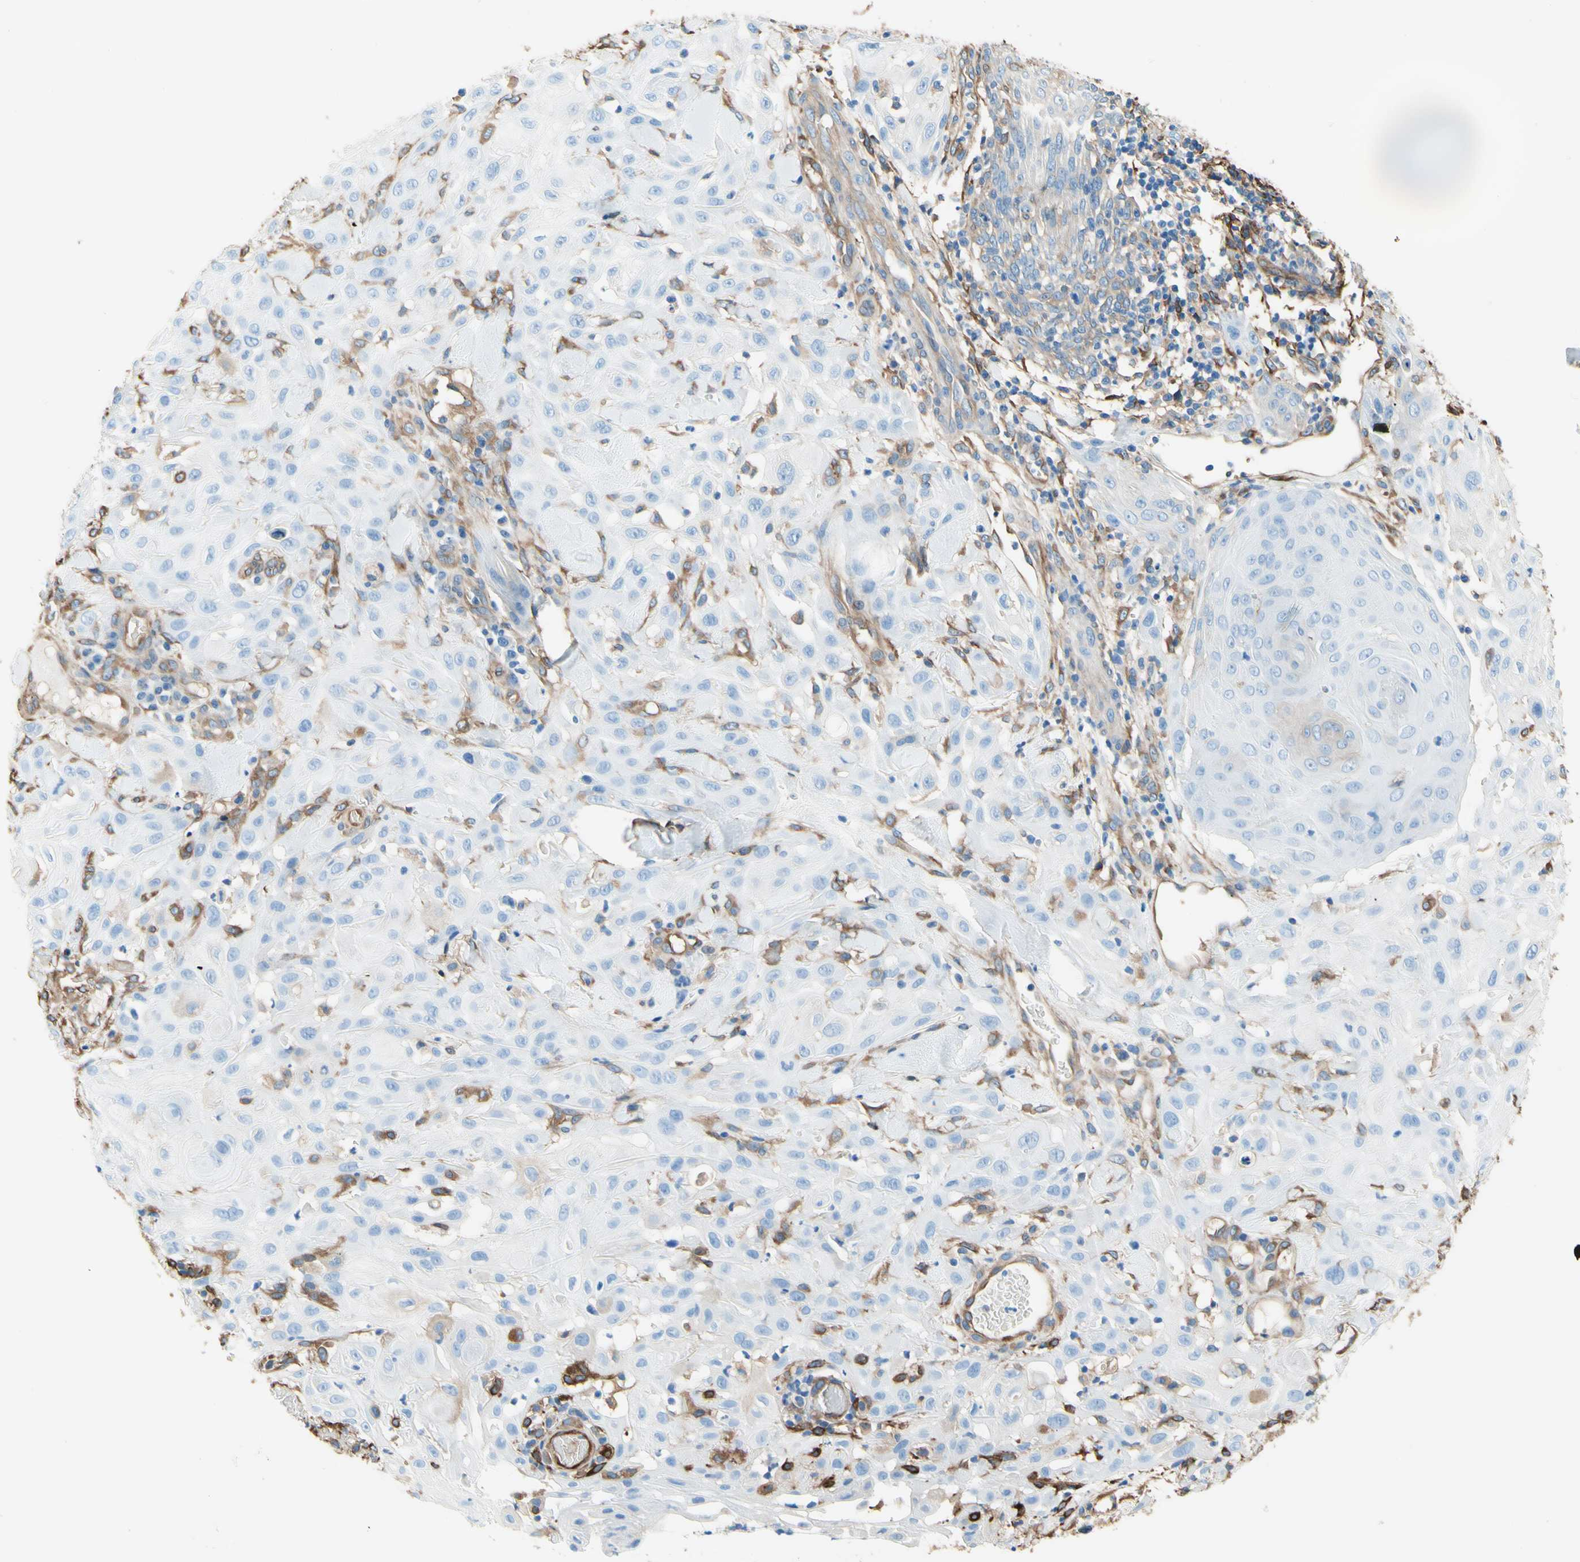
{"staining": {"intensity": "negative", "quantity": "none", "location": "none"}, "tissue": "skin cancer", "cell_type": "Tumor cells", "image_type": "cancer", "snomed": [{"axis": "morphology", "description": "Squamous cell carcinoma, NOS"}, {"axis": "topography", "description": "Skin"}], "caption": "High power microscopy micrograph of an immunohistochemistry micrograph of skin cancer, revealing no significant staining in tumor cells. The staining is performed using DAB (3,3'-diaminobenzidine) brown chromogen with nuclei counter-stained in using hematoxylin.", "gene": "DPYSL3", "patient": {"sex": "male", "age": 24}}